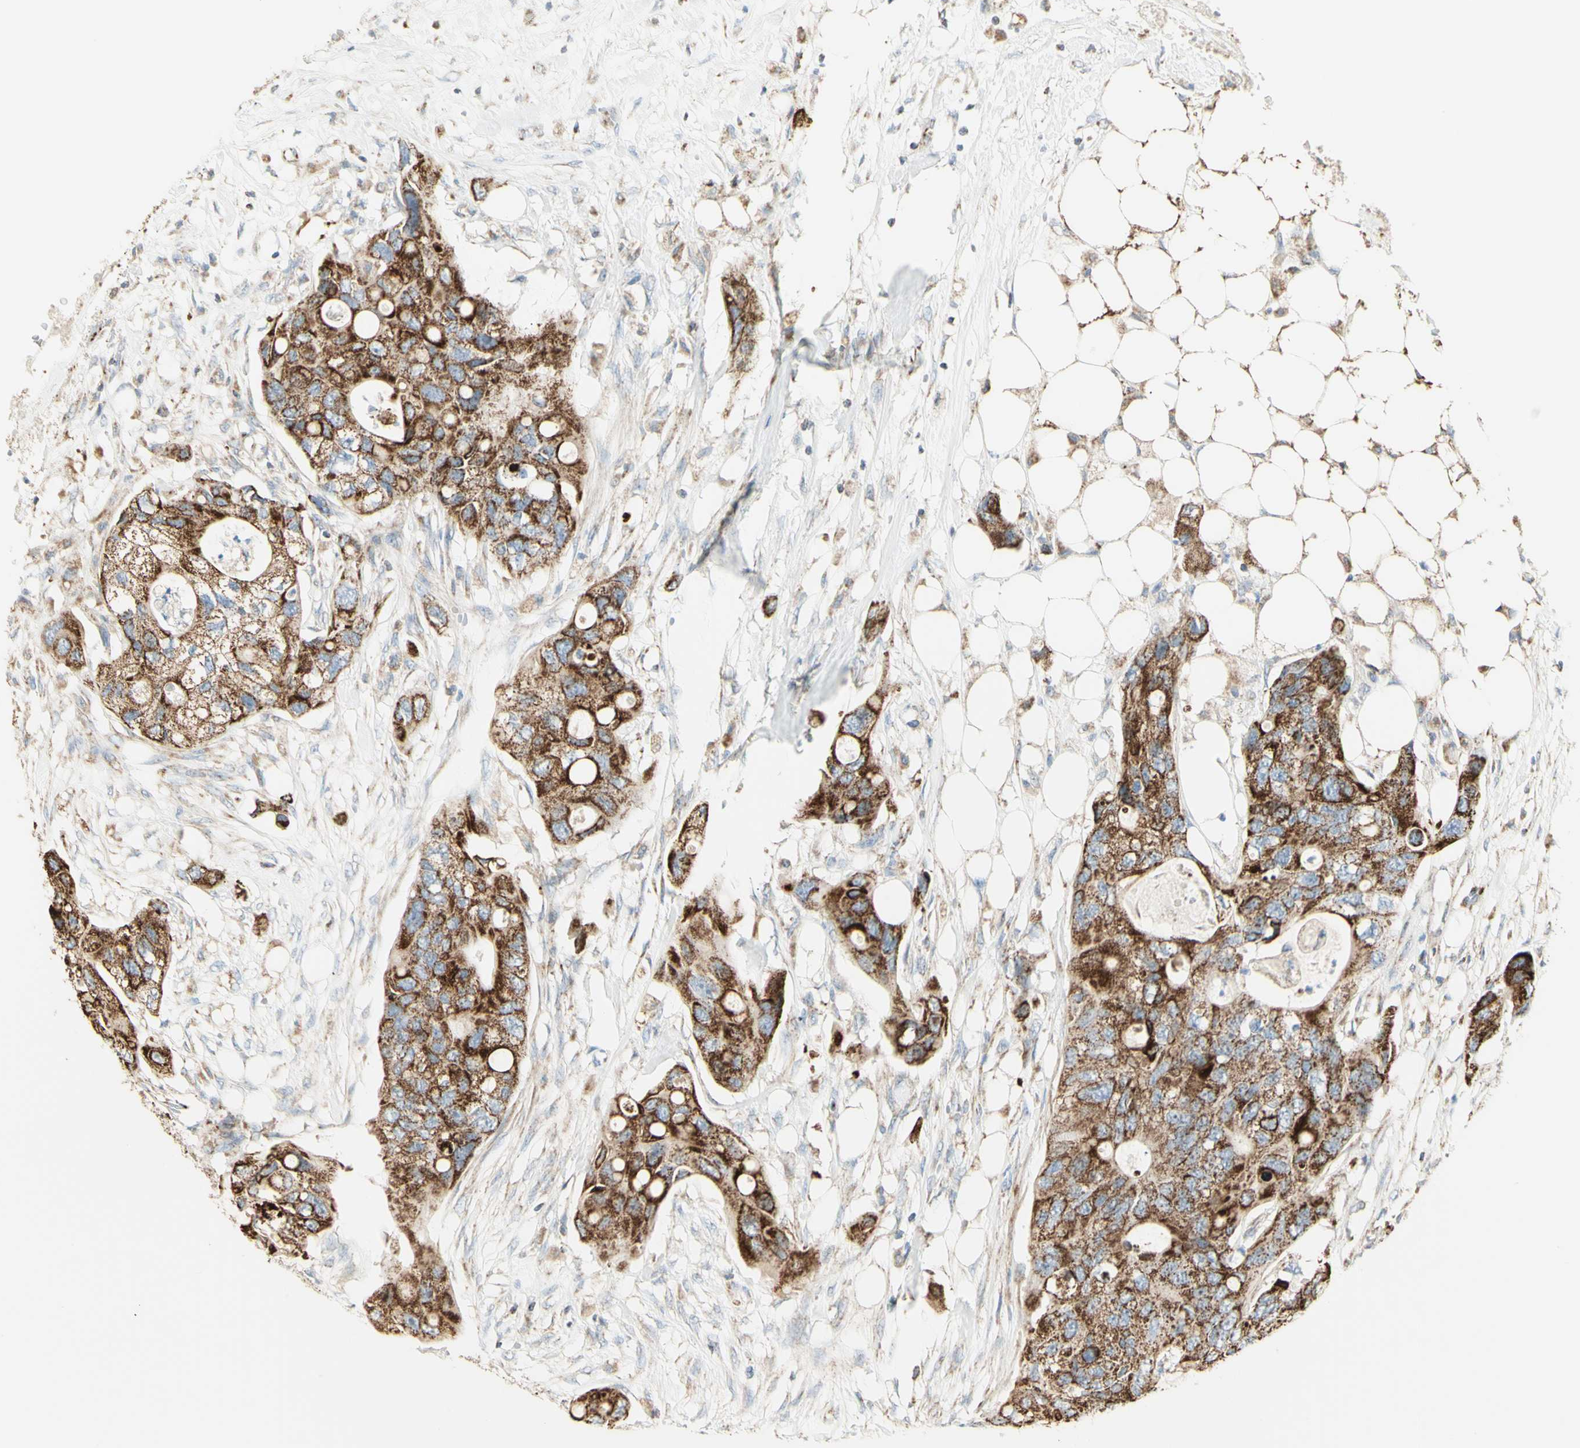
{"staining": {"intensity": "moderate", "quantity": ">75%", "location": "cytoplasmic/membranous"}, "tissue": "colorectal cancer", "cell_type": "Tumor cells", "image_type": "cancer", "snomed": [{"axis": "morphology", "description": "Adenocarcinoma, NOS"}, {"axis": "topography", "description": "Colon"}], "caption": "Protein staining by IHC displays moderate cytoplasmic/membranous positivity in approximately >75% of tumor cells in colorectal cancer (adenocarcinoma). (DAB (3,3'-diaminobenzidine) = brown stain, brightfield microscopy at high magnification).", "gene": "LETM1", "patient": {"sex": "female", "age": 57}}